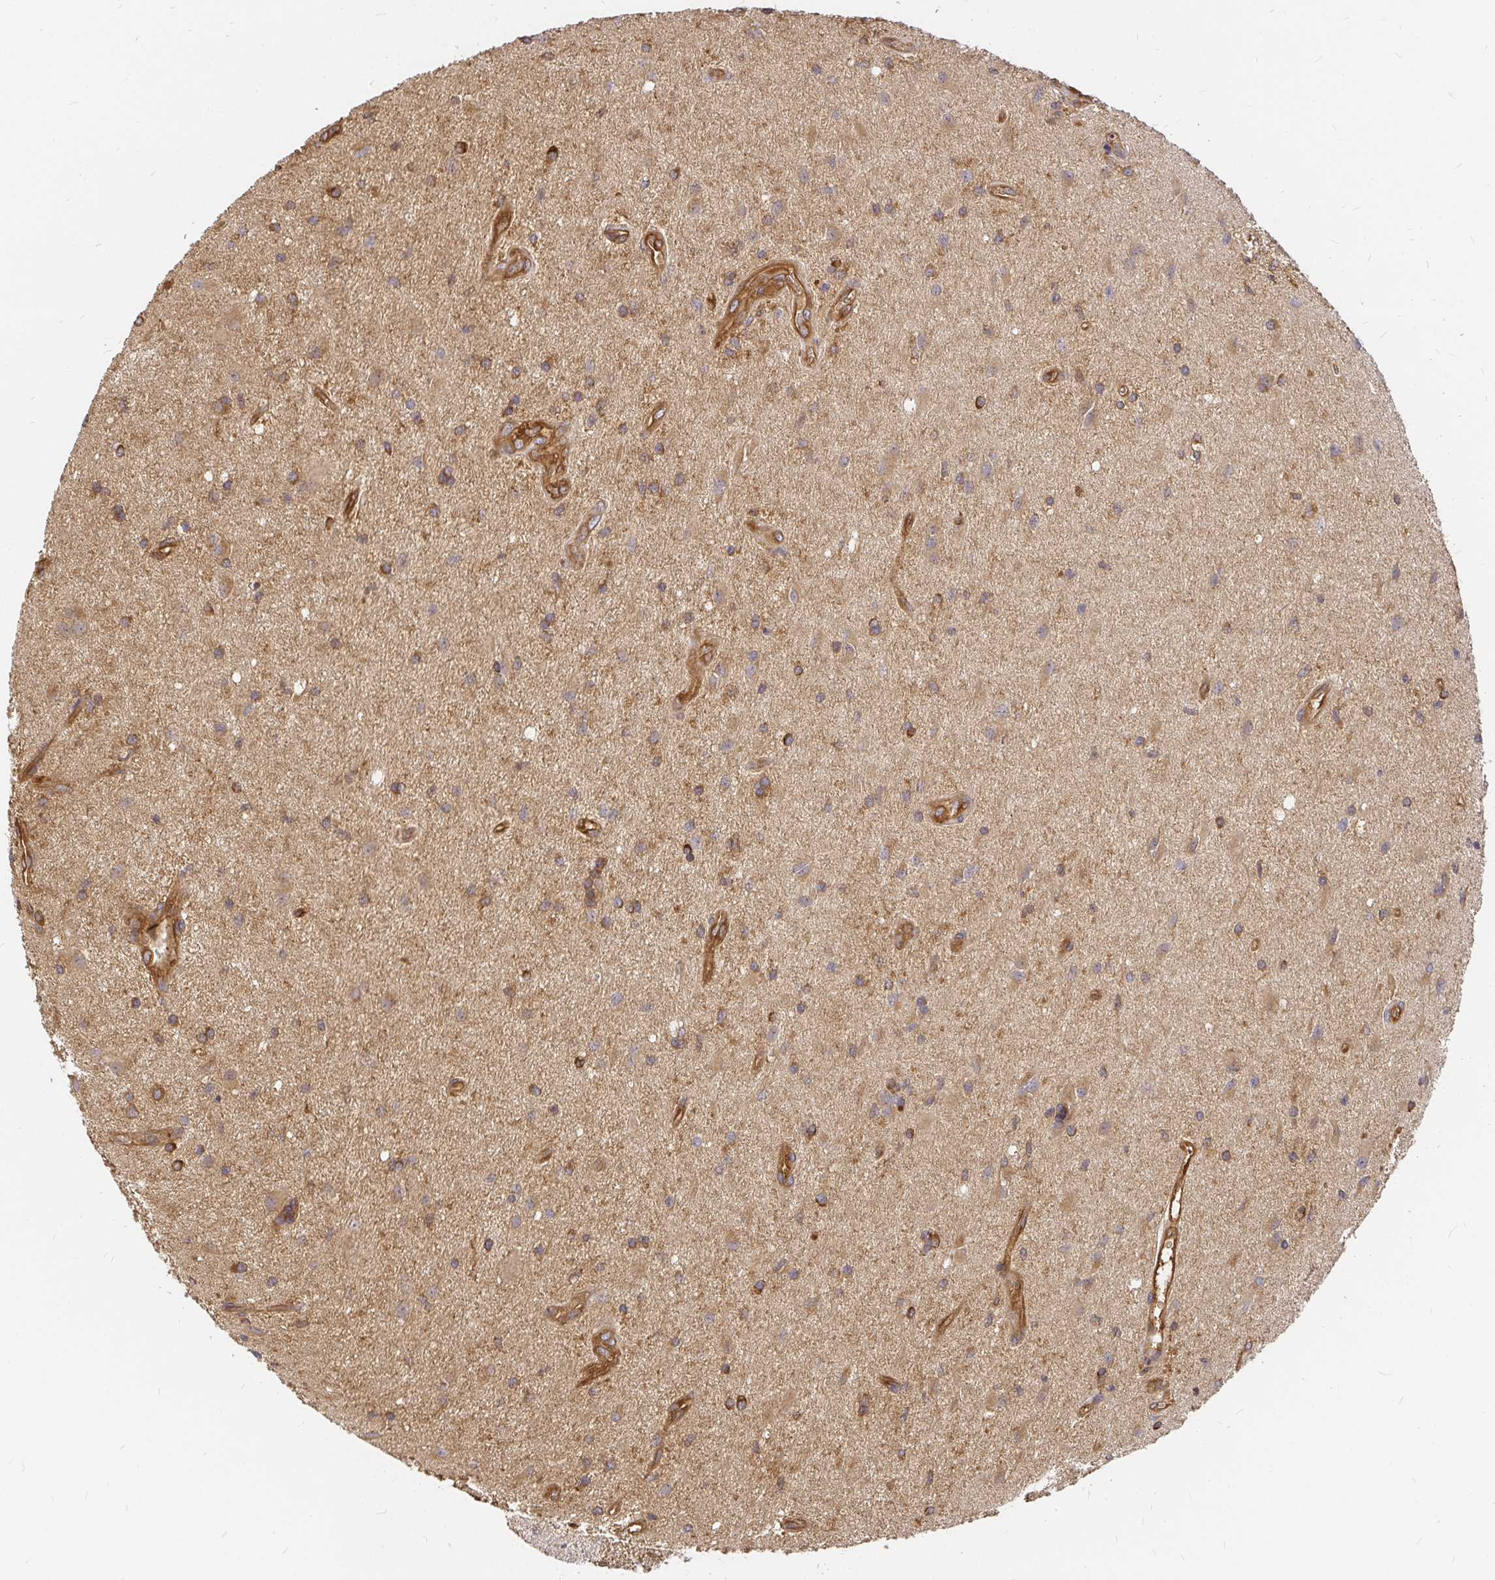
{"staining": {"intensity": "moderate", "quantity": "<25%", "location": "cytoplasmic/membranous"}, "tissue": "glioma", "cell_type": "Tumor cells", "image_type": "cancer", "snomed": [{"axis": "morphology", "description": "Glioma, malignant, High grade"}, {"axis": "topography", "description": "Brain"}], "caption": "Immunohistochemistry of high-grade glioma (malignant) reveals low levels of moderate cytoplasmic/membranous positivity in approximately <25% of tumor cells.", "gene": "KIF5B", "patient": {"sex": "male", "age": 67}}